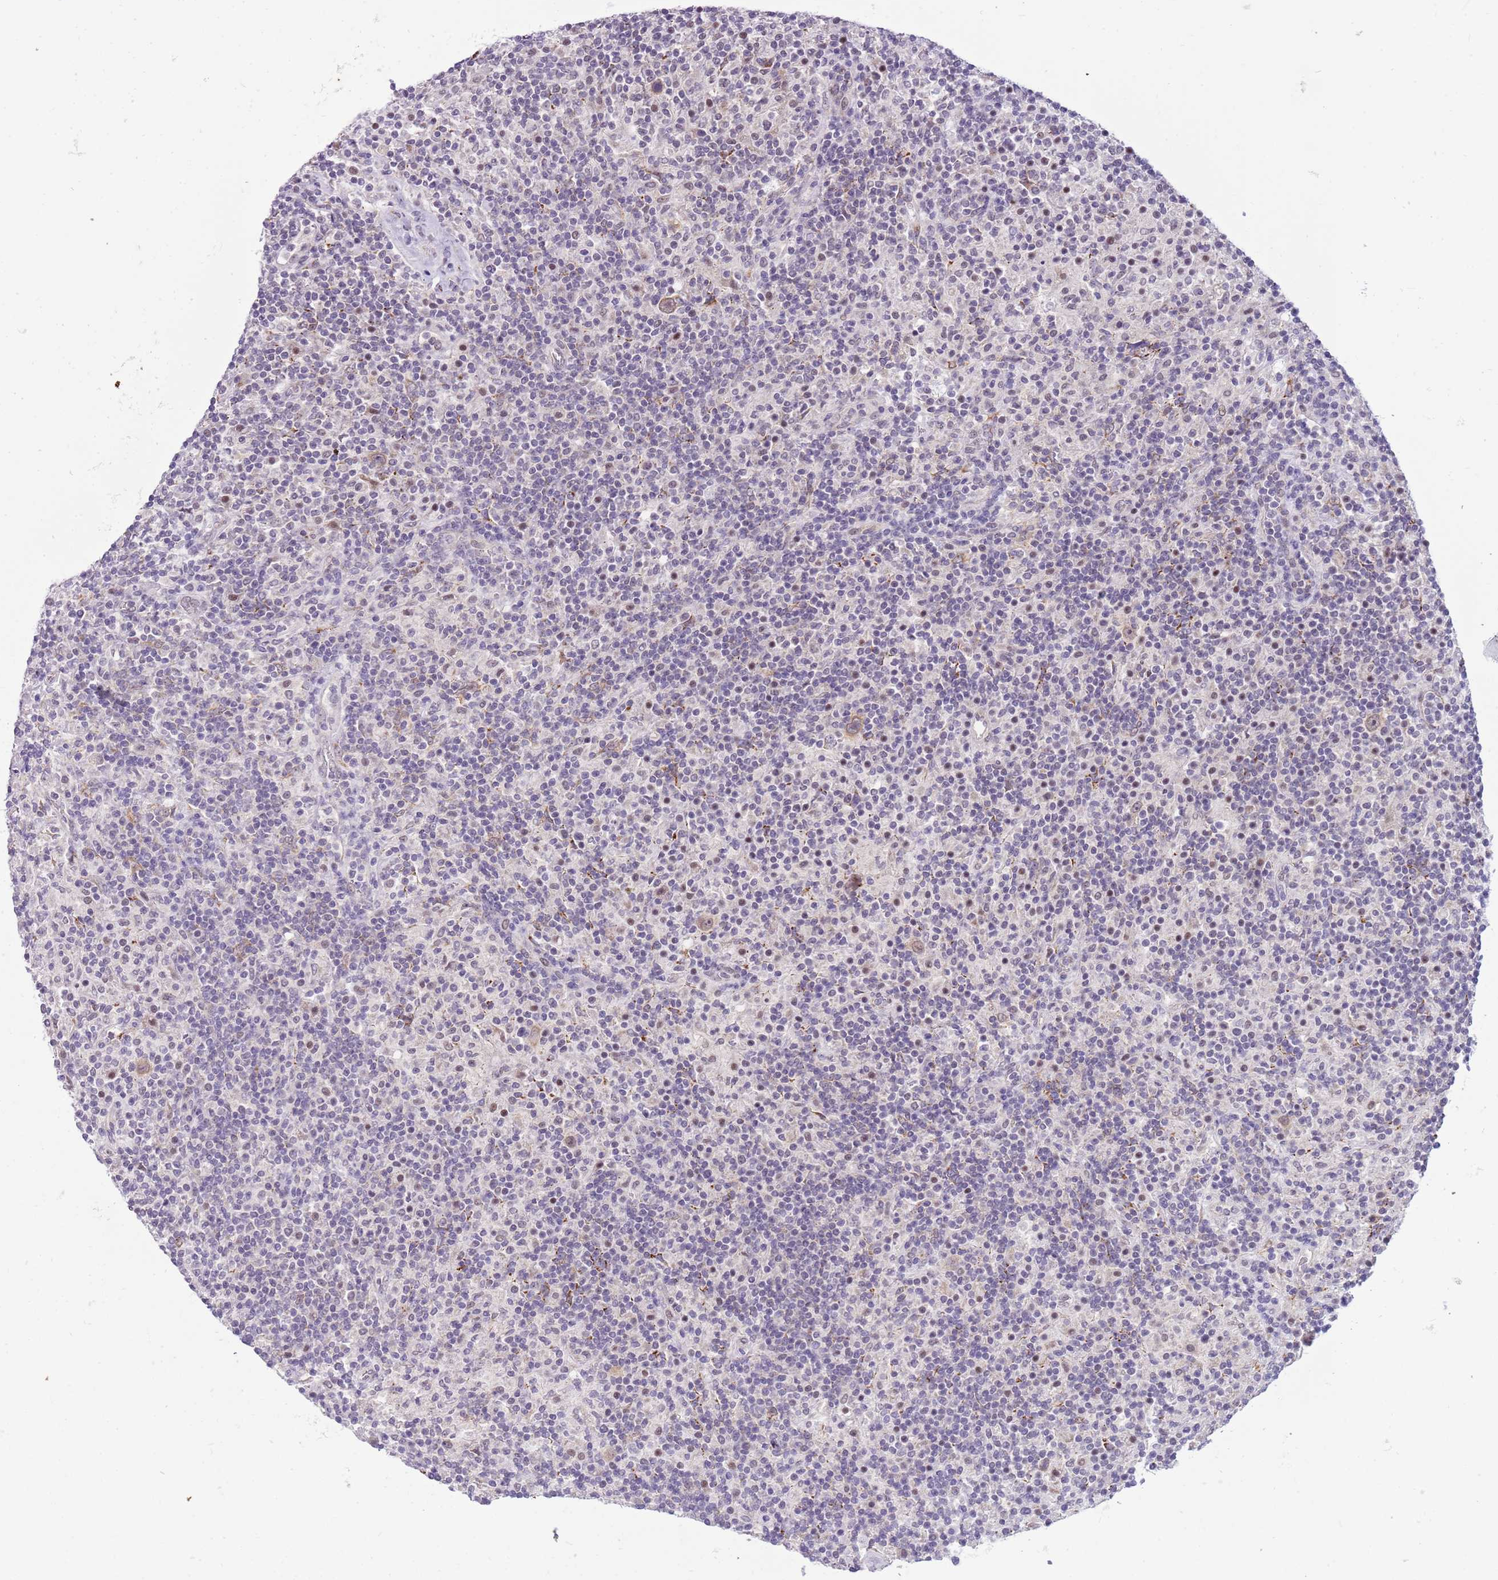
{"staining": {"intensity": "weak", "quantity": ">75%", "location": "cytoplasmic/membranous,nuclear"}, "tissue": "lymphoma", "cell_type": "Tumor cells", "image_type": "cancer", "snomed": [{"axis": "morphology", "description": "Hodgkin's disease, NOS"}, {"axis": "topography", "description": "Lymph node"}], "caption": "Immunohistochemical staining of human Hodgkin's disease reveals low levels of weak cytoplasmic/membranous and nuclear positivity in approximately >75% of tumor cells.", "gene": "FAM120C", "patient": {"sex": "male", "age": 70}}